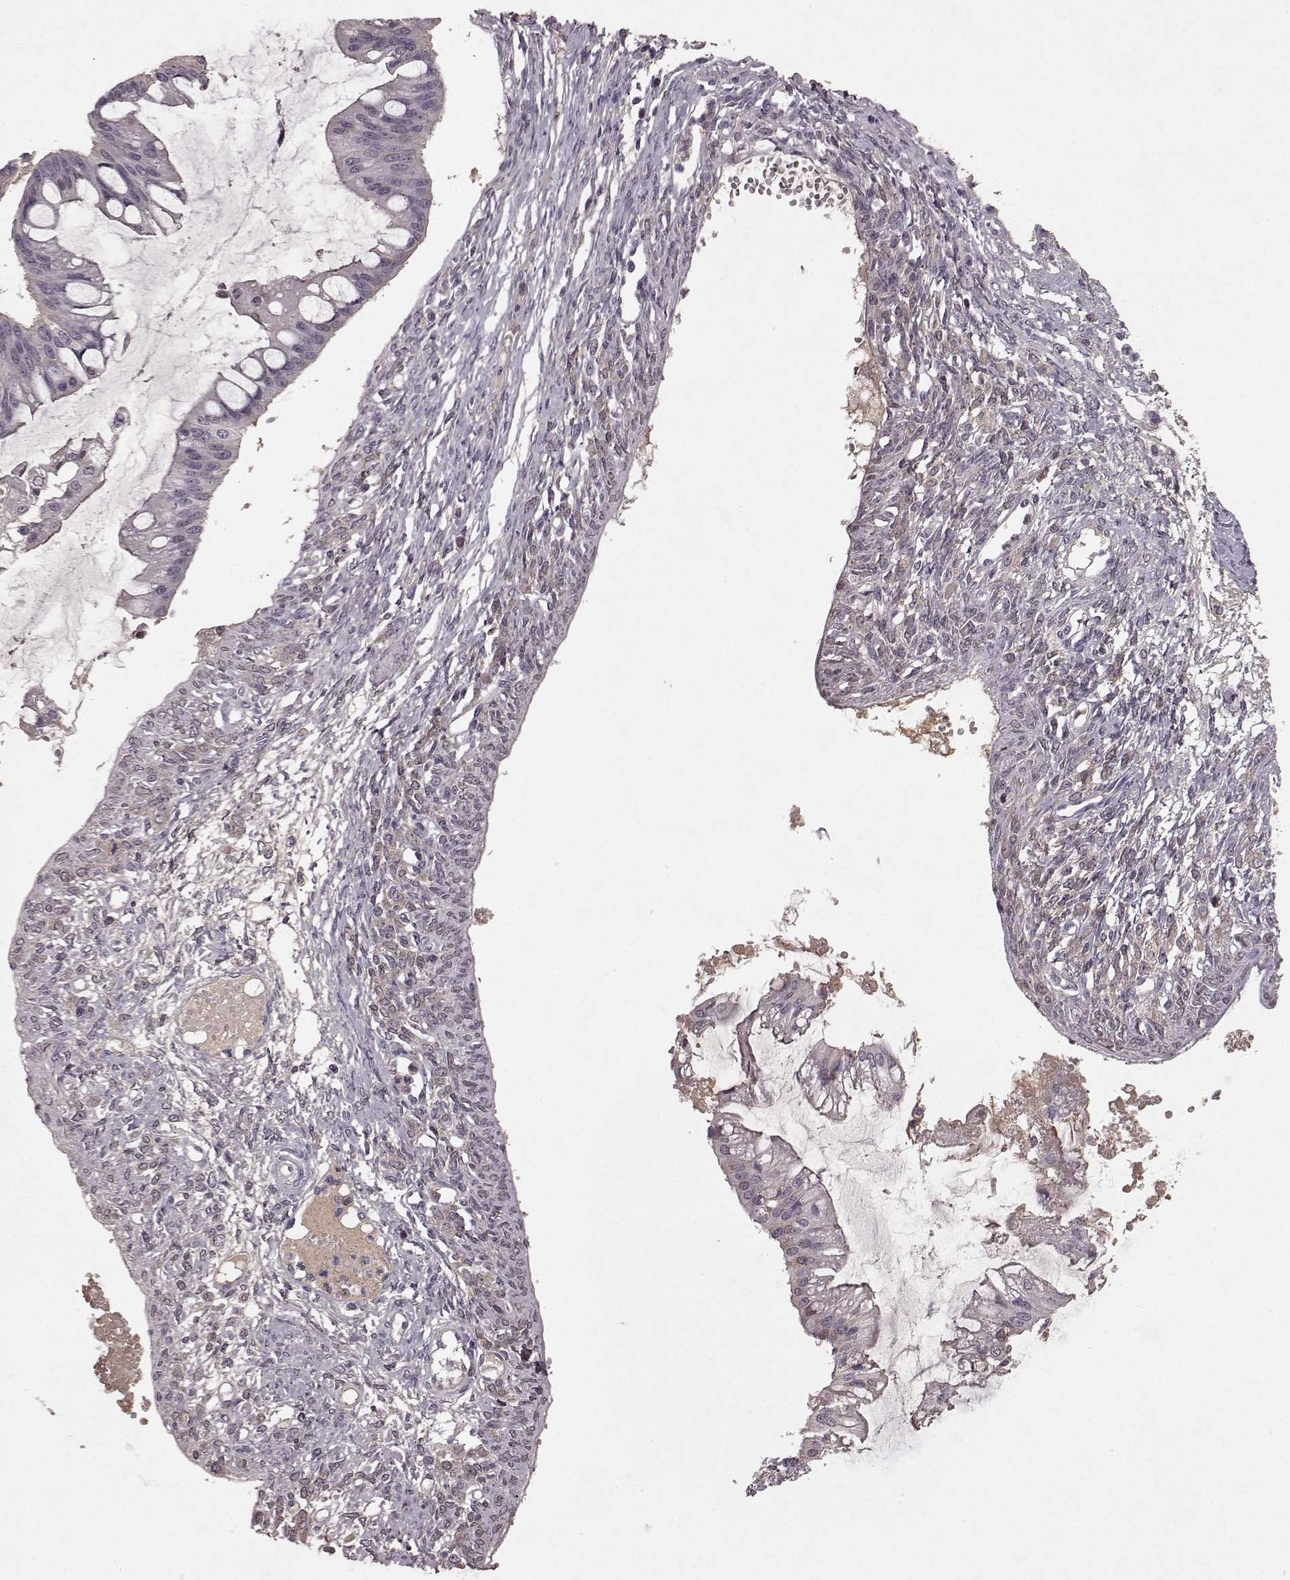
{"staining": {"intensity": "negative", "quantity": "none", "location": "none"}, "tissue": "ovarian cancer", "cell_type": "Tumor cells", "image_type": "cancer", "snomed": [{"axis": "morphology", "description": "Cystadenocarcinoma, mucinous, NOS"}, {"axis": "topography", "description": "Ovary"}], "caption": "Ovarian cancer (mucinous cystadenocarcinoma) stained for a protein using immunohistochemistry displays no positivity tumor cells.", "gene": "FRRS1L", "patient": {"sex": "female", "age": 73}}